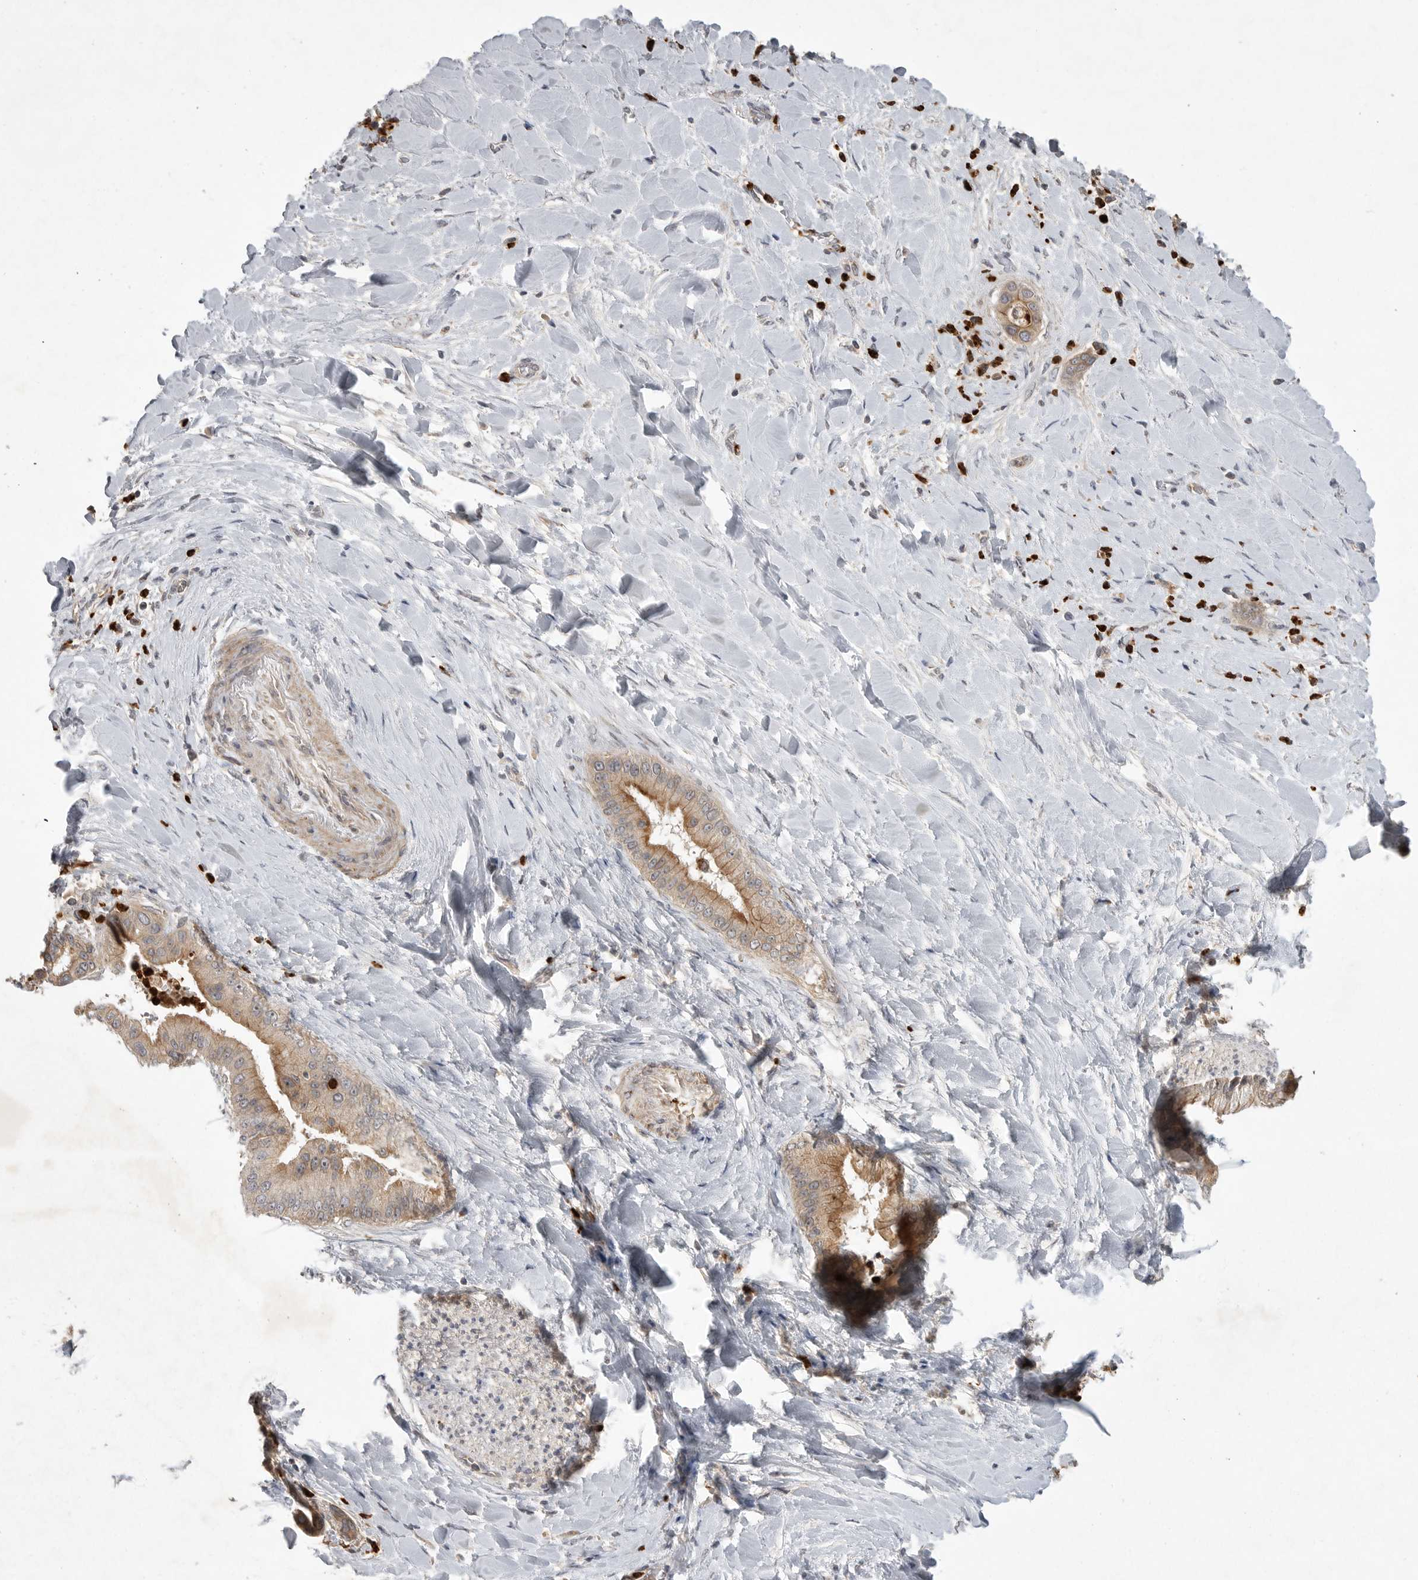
{"staining": {"intensity": "weak", "quantity": ">75%", "location": "cytoplasmic/membranous"}, "tissue": "liver cancer", "cell_type": "Tumor cells", "image_type": "cancer", "snomed": [{"axis": "morphology", "description": "Cholangiocarcinoma"}, {"axis": "topography", "description": "Liver"}], "caption": "A brown stain highlights weak cytoplasmic/membranous expression of a protein in liver cholangiocarcinoma tumor cells.", "gene": "UBE3D", "patient": {"sex": "female", "age": 54}}